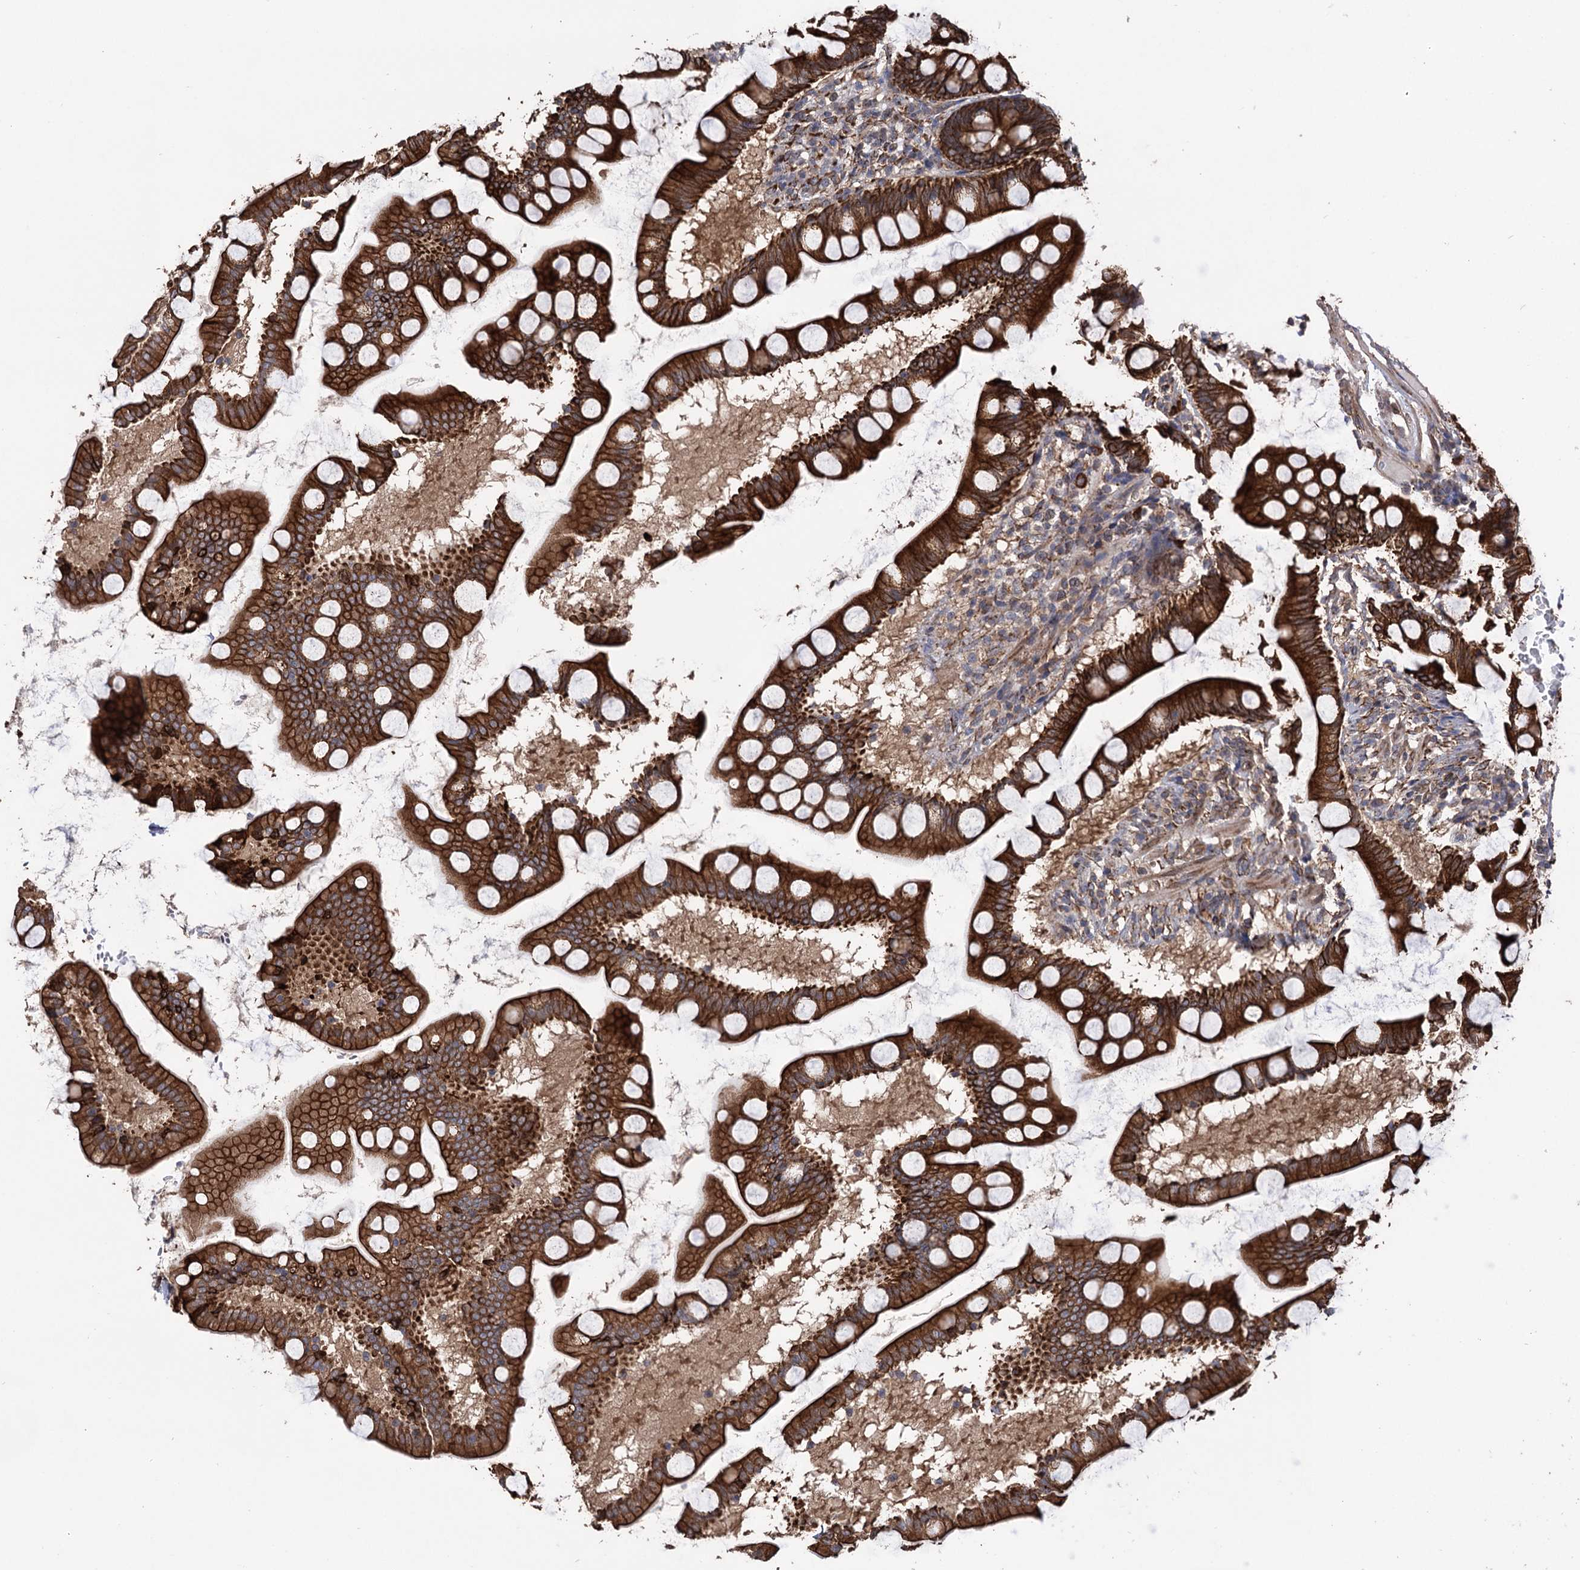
{"staining": {"intensity": "strong", "quantity": ">75%", "location": "cytoplasmic/membranous"}, "tissue": "small intestine", "cell_type": "Glandular cells", "image_type": "normal", "snomed": [{"axis": "morphology", "description": "Normal tissue, NOS"}, {"axis": "topography", "description": "Small intestine"}], "caption": "Protein staining of unremarkable small intestine displays strong cytoplasmic/membranous expression in about >75% of glandular cells. The staining is performed using DAB (3,3'-diaminobenzidine) brown chromogen to label protein expression. The nuclei are counter-stained blue using hematoxylin.", "gene": "CDAN1", "patient": {"sex": "male", "age": 41}}